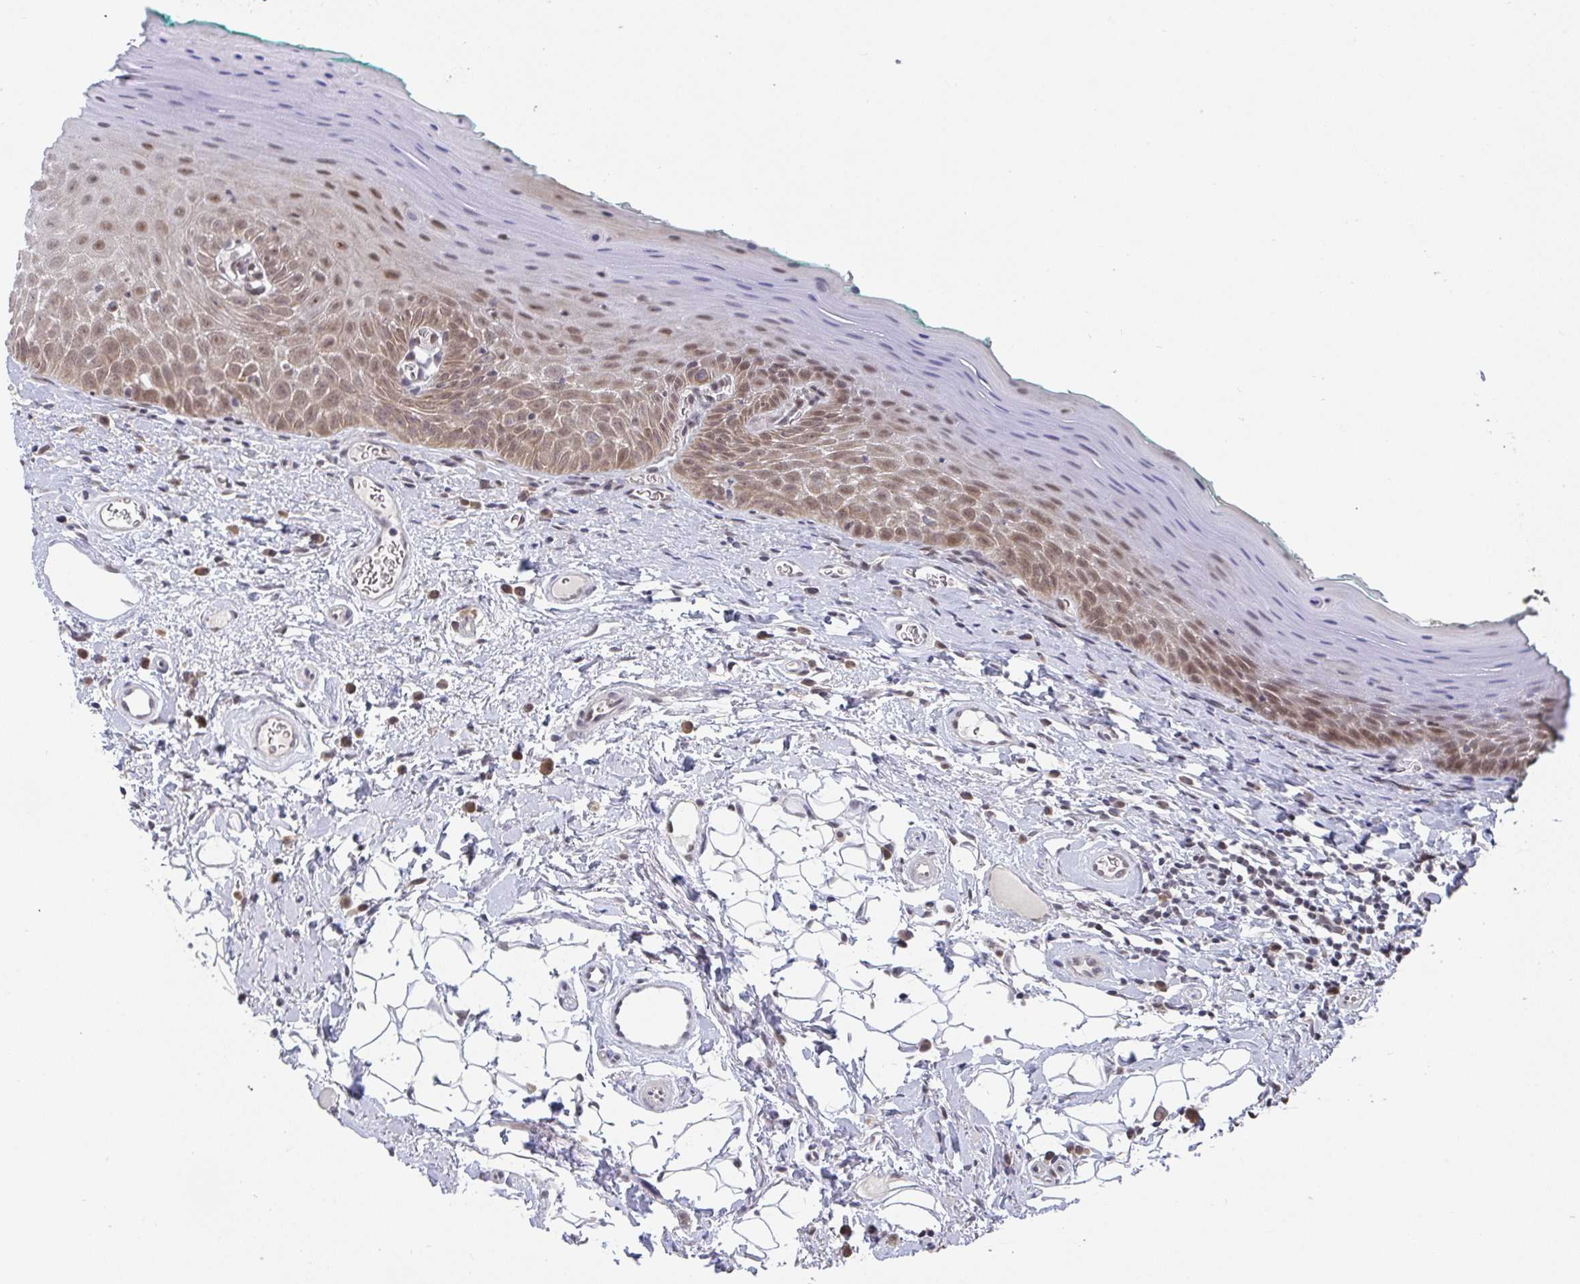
{"staining": {"intensity": "moderate", "quantity": ">75%", "location": "cytoplasmic/membranous,nuclear"}, "tissue": "oral mucosa", "cell_type": "Squamous epithelial cells", "image_type": "normal", "snomed": [{"axis": "morphology", "description": "Normal tissue, NOS"}, {"axis": "topography", "description": "Oral tissue"}, {"axis": "topography", "description": "Tounge, NOS"}], "caption": "Immunohistochemistry (IHC) photomicrograph of benign oral mucosa: oral mucosa stained using immunohistochemistry shows medium levels of moderate protein expression localized specifically in the cytoplasmic/membranous,nuclear of squamous epithelial cells, appearing as a cytoplasmic/membranous,nuclear brown color.", "gene": "JMJD1C", "patient": {"sex": "male", "age": 83}}